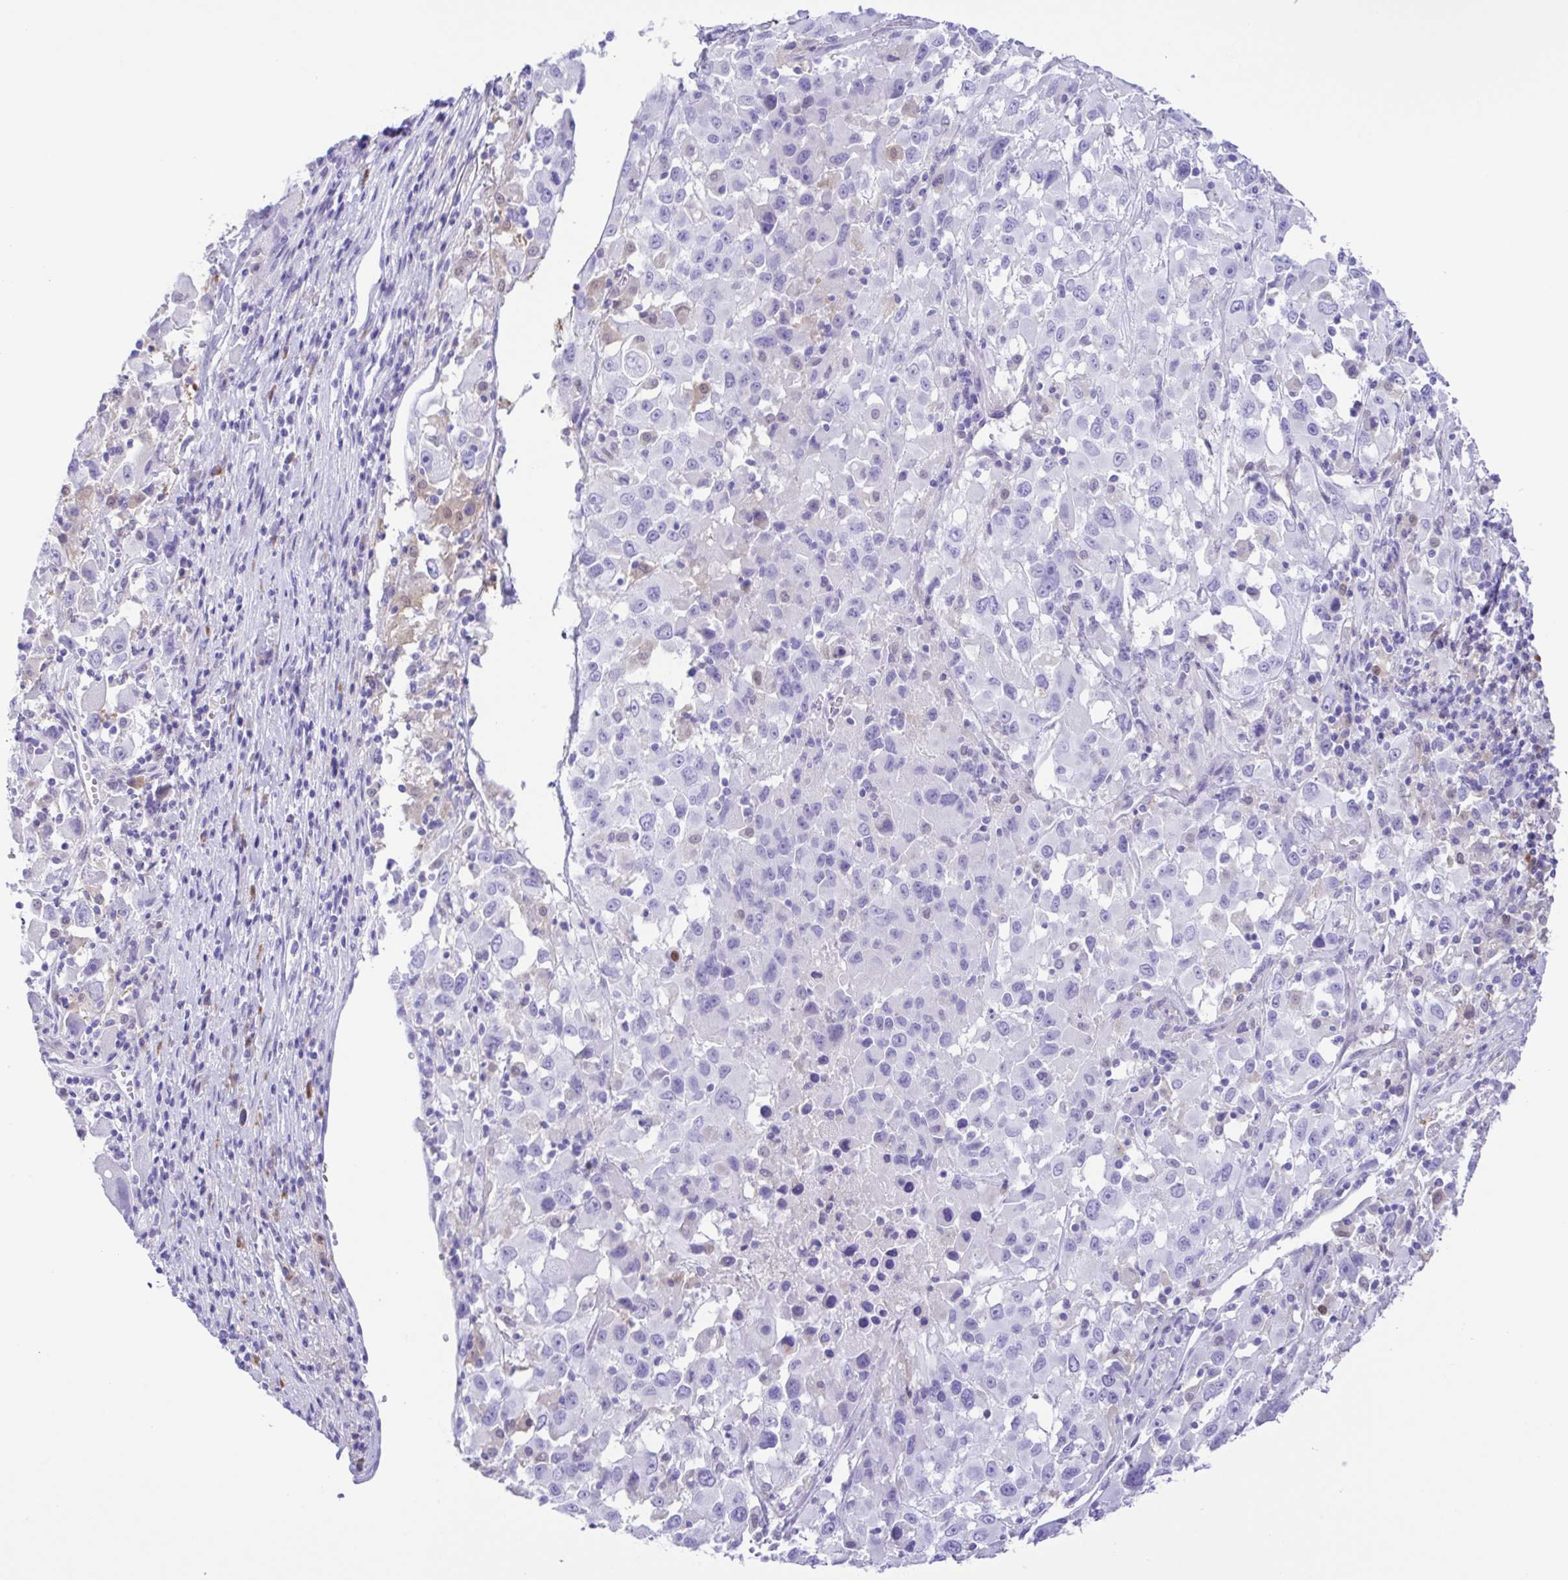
{"staining": {"intensity": "negative", "quantity": "none", "location": "none"}, "tissue": "melanoma", "cell_type": "Tumor cells", "image_type": "cancer", "snomed": [{"axis": "morphology", "description": "Malignant melanoma, Metastatic site"}, {"axis": "topography", "description": "Soft tissue"}], "caption": "Immunohistochemical staining of melanoma displays no significant staining in tumor cells.", "gene": "GPR17", "patient": {"sex": "male", "age": 50}}